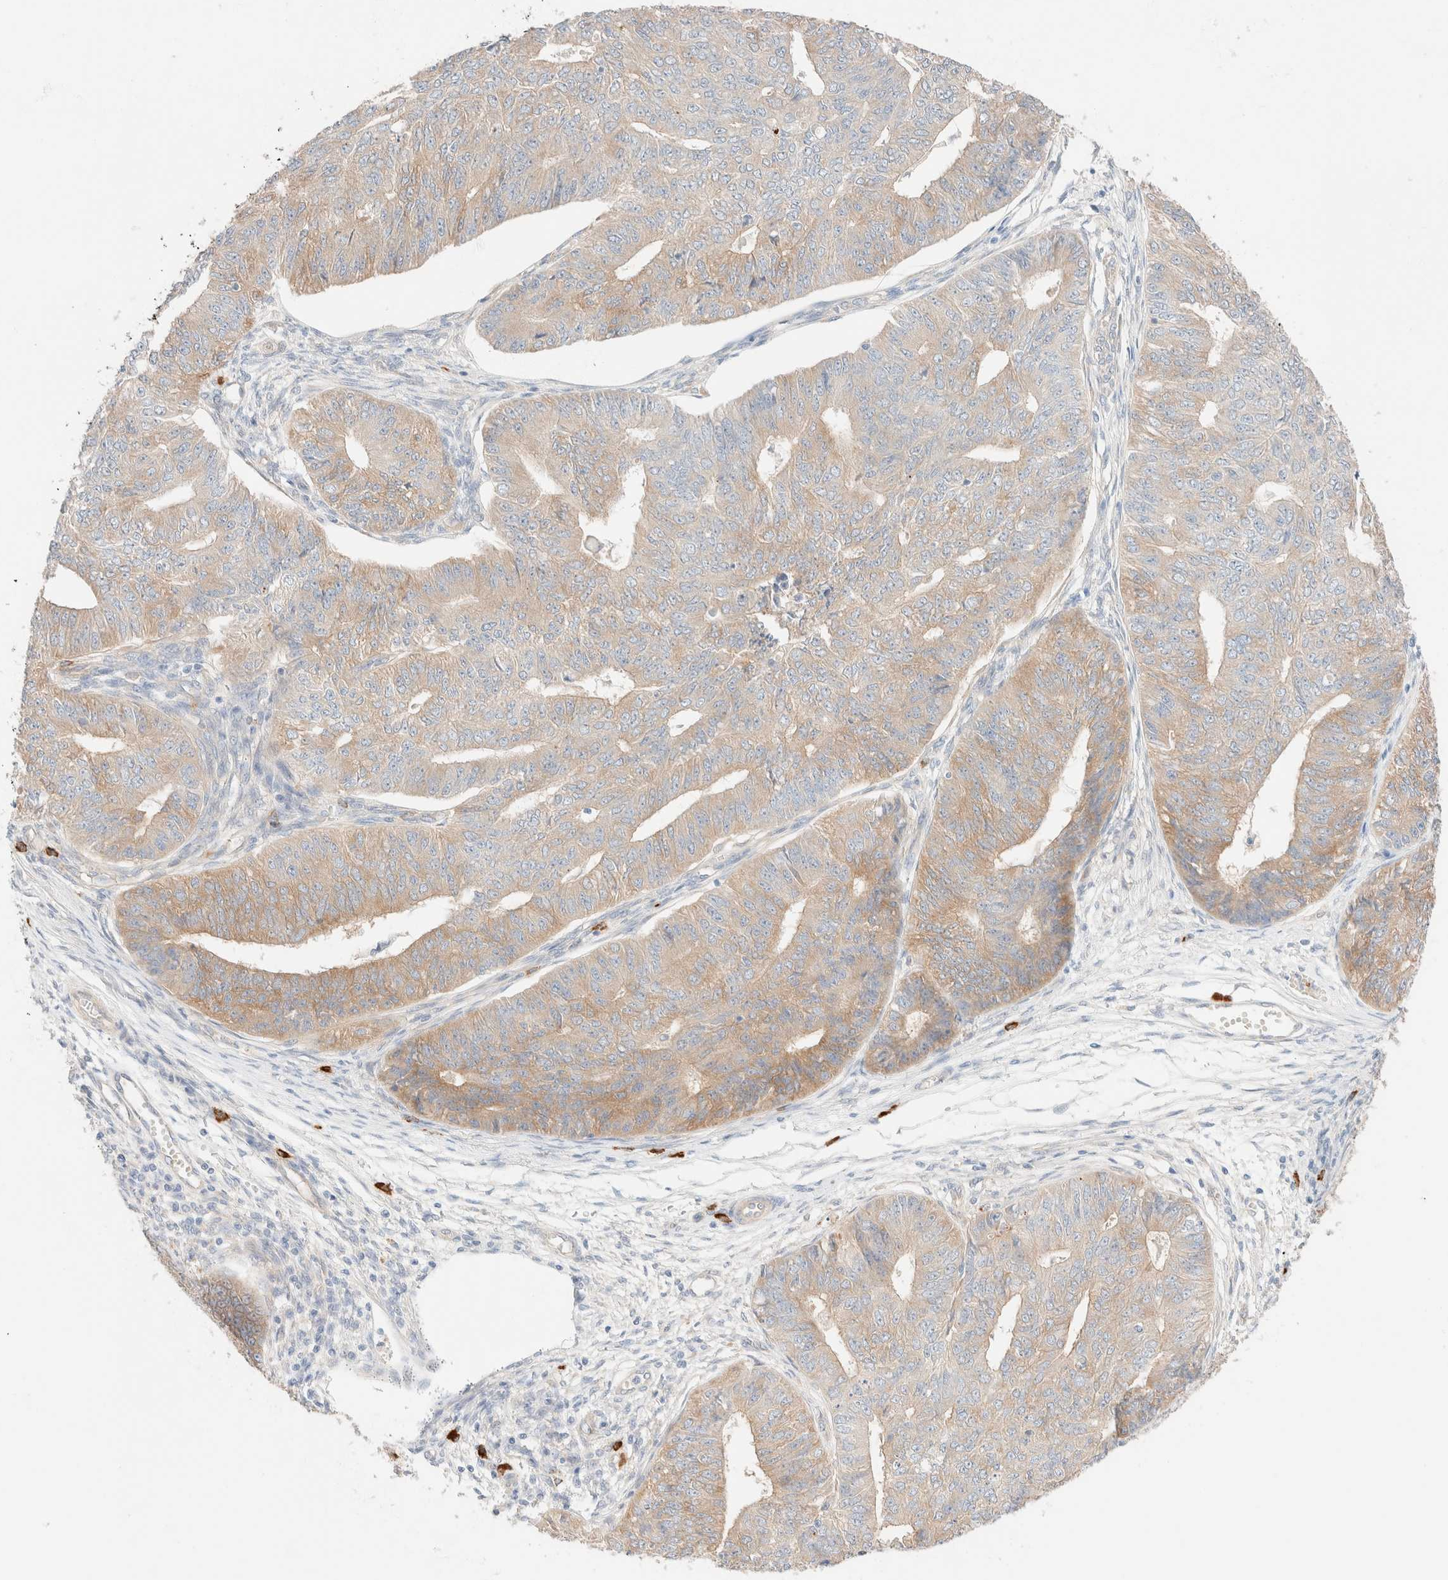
{"staining": {"intensity": "weak", "quantity": ">75%", "location": "cytoplasmic/membranous"}, "tissue": "endometrial cancer", "cell_type": "Tumor cells", "image_type": "cancer", "snomed": [{"axis": "morphology", "description": "Adenocarcinoma, NOS"}, {"axis": "topography", "description": "Endometrium"}], "caption": "Immunohistochemical staining of human endometrial adenocarcinoma exhibits weak cytoplasmic/membranous protein expression in about >75% of tumor cells.", "gene": "NIBAN2", "patient": {"sex": "female", "age": 32}}